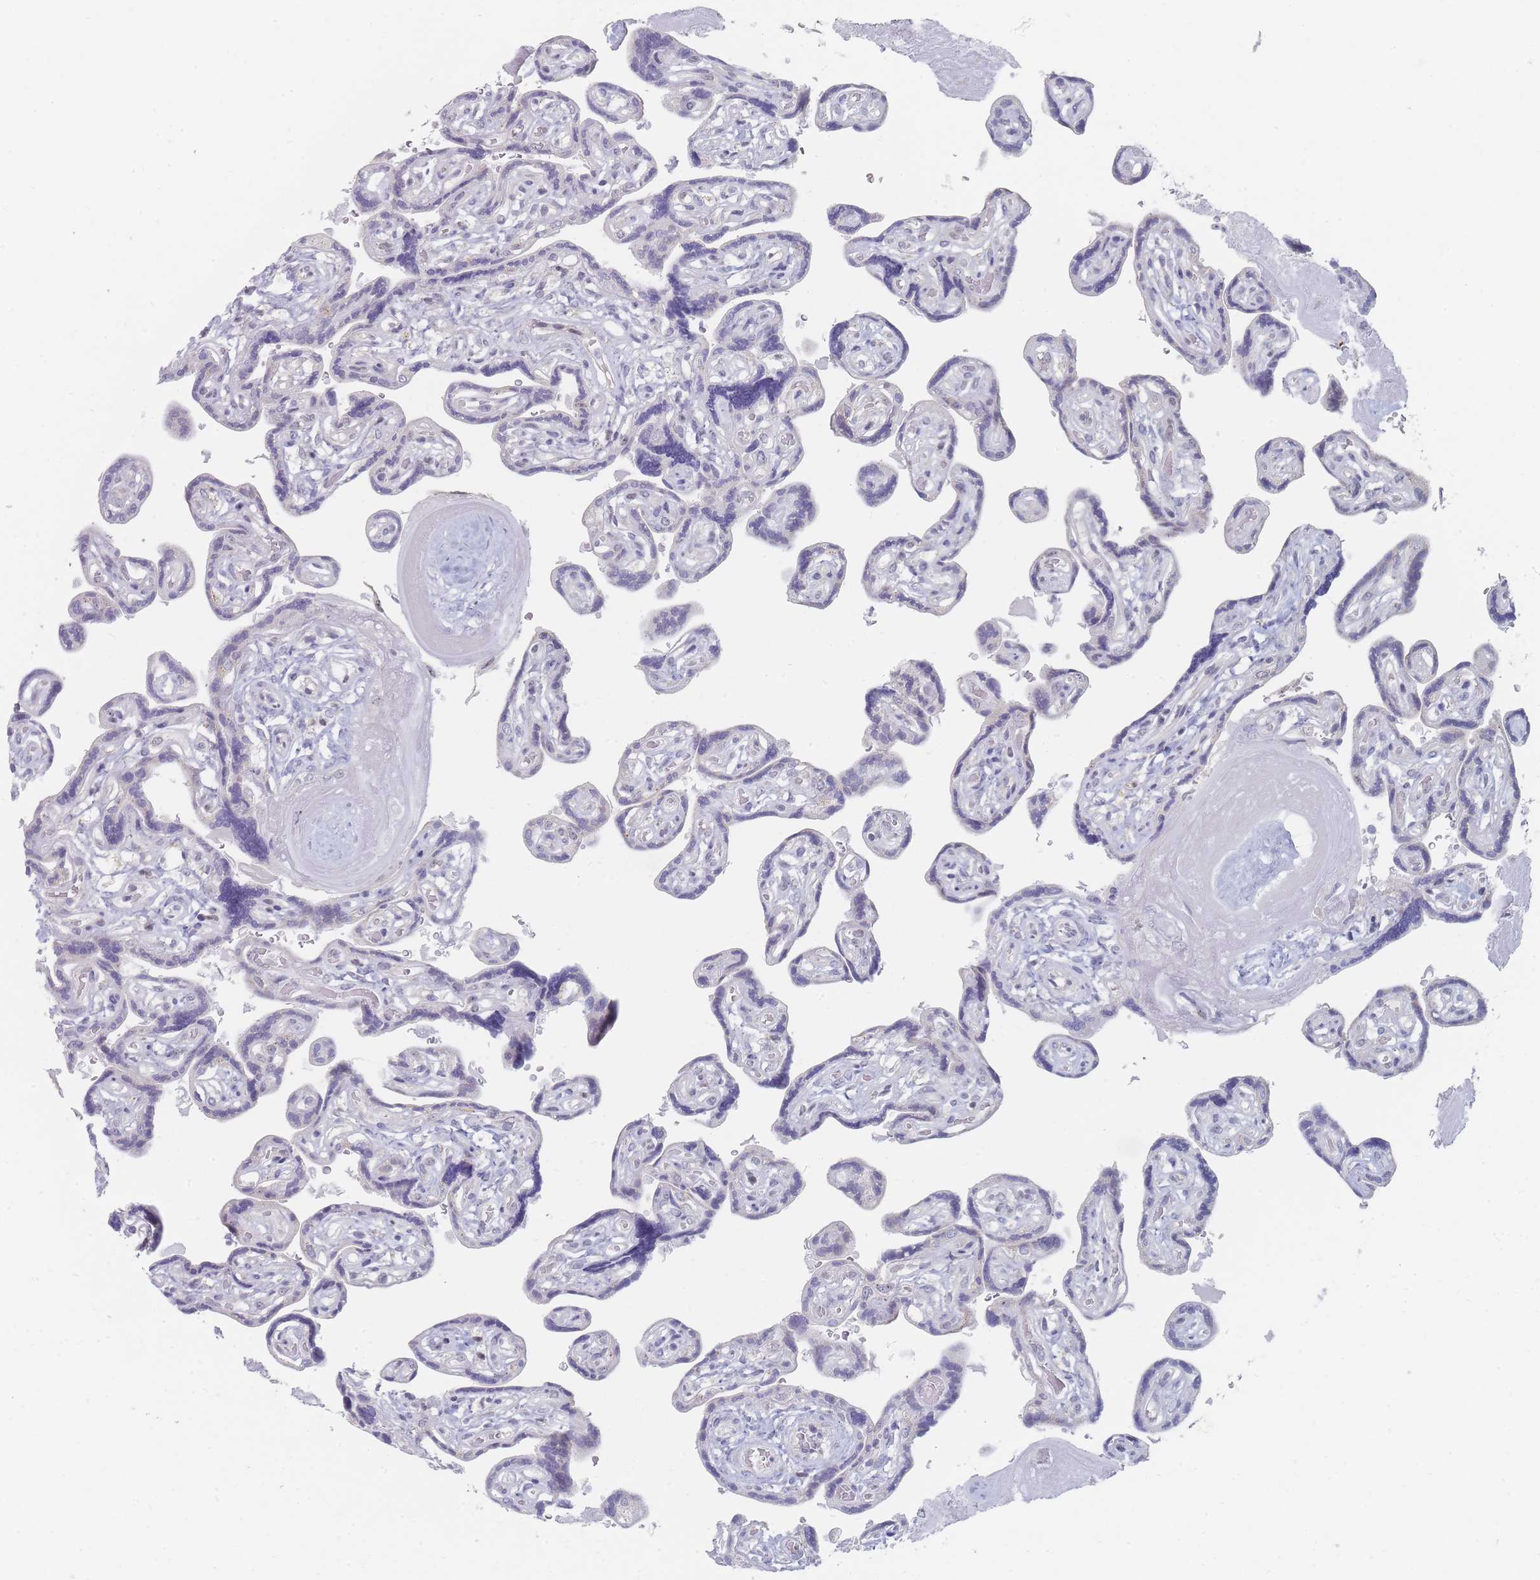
{"staining": {"intensity": "negative", "quantity": "none", "location": "none"}, "tissue": "placenta", "cell_type": "Decidual cells", "image_type": "normal", "snomed": [{"axis": "morphology", "description": "Normal tissue, NOS"}, {"axis": "topography", "description": "Placenta"}], "caption": "IHC of normal placenta shows no expression in decidual cells.", "gene": "RNF8", "patient": {"sex": "female", "age": 32}}